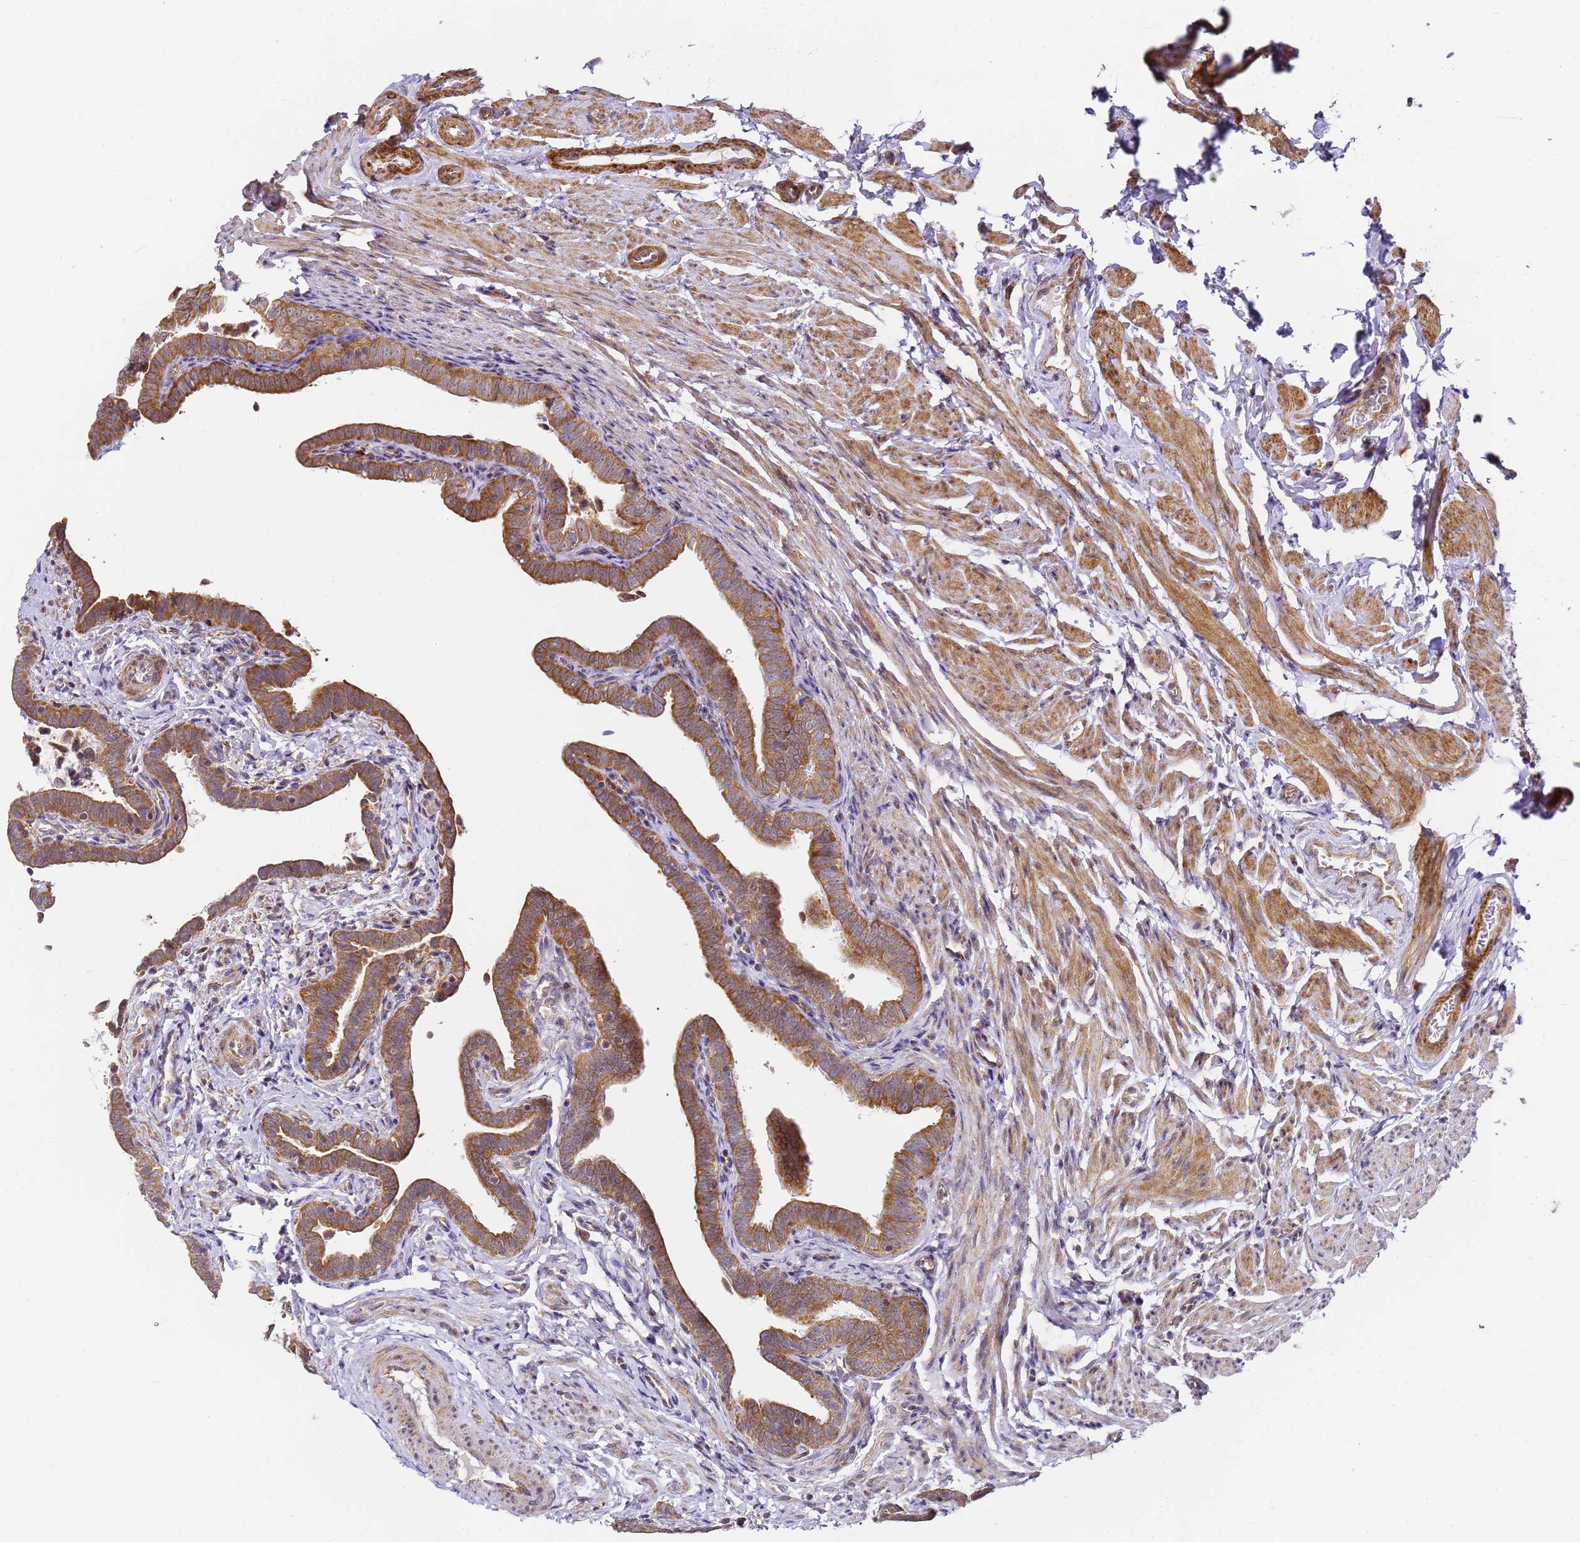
{"staining": {"intensity": "strong", "quantity": ">75%", "location": "cytoplasmic/membranous"}, "tissue": "fallopian tube", "cell_type": "Glandular cells", "image_type": "normal", "snomed": [{"axis": "morphology", "description": "Normal tissue, NOS"}, {"axis": "topography", "description": "Fallopian tube"}], "caption": "Normal fallopian tube demonstrates strong cytoplasmic/membranous expression in approximately >75% of glandular cells.", "gene": "RPL13A", "patient": {"sex": "female", "age": 36}}